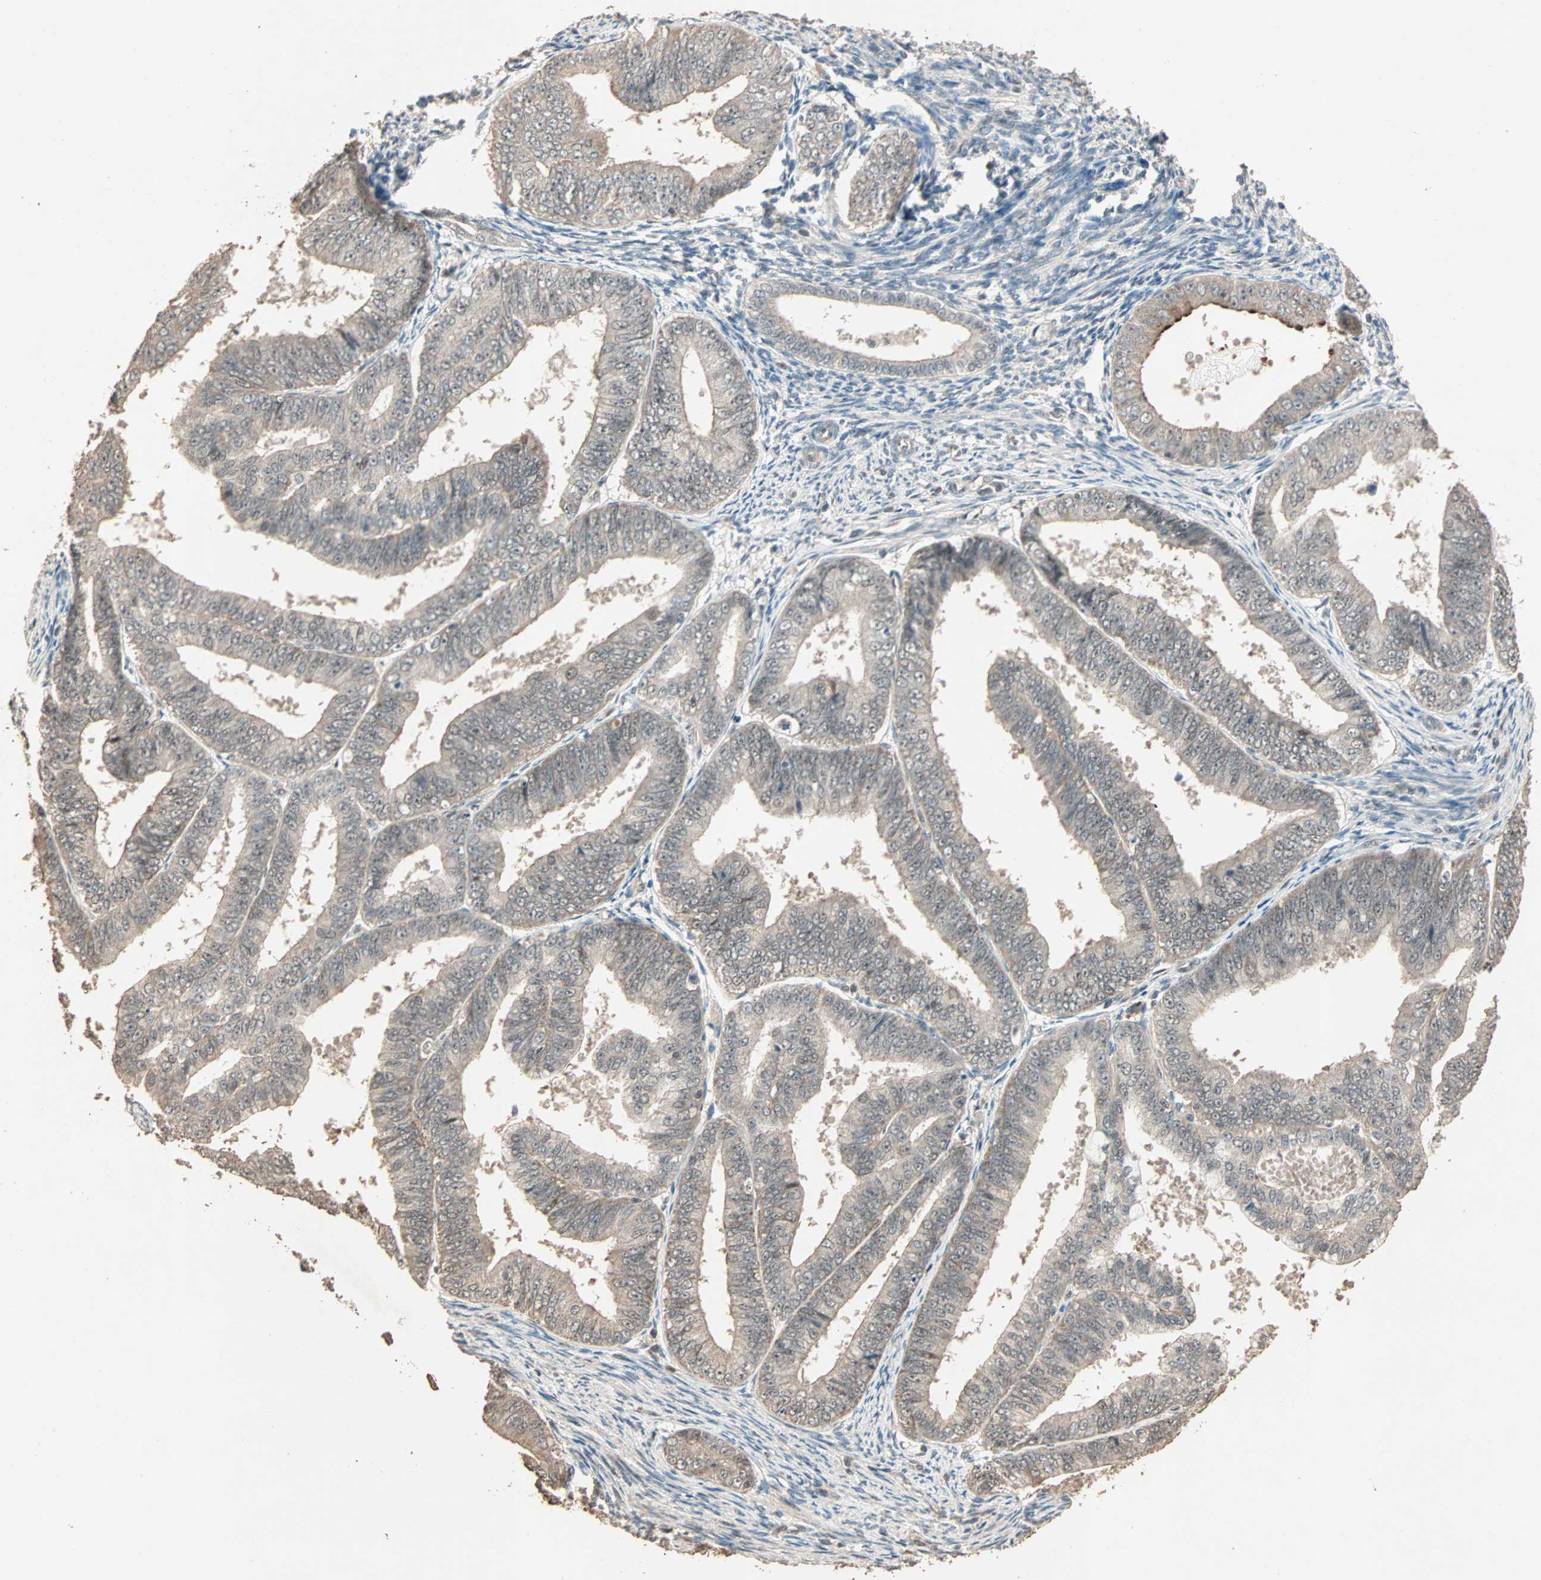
{"staining": {"intensity": "weak", "quantity": ">75%", "location": "cytoplasmic/membranous"}, "tissue": "endometrial cancer", "cell_type": "Tumor cells", "image_type": "cancer", "snomed": [{"axis": "morphology", "description": "Adenocarcinoma, NOS"}, {"axis": "topography", "description": "Endometrium"}], "caption": "Immunohistochemistry (IHC) micrograph of neoplastic tissue: human endometrial cancer (adenocarcinoma) stained using IHC displays low levels of weak protein expression localized specifically in the cytoplasmic/membranous of tumor cells, appearing as a cytoplasmic/membranous brown color.", "gene": "ZBTB33", "patient": {"sex": "female", "age": 63}}